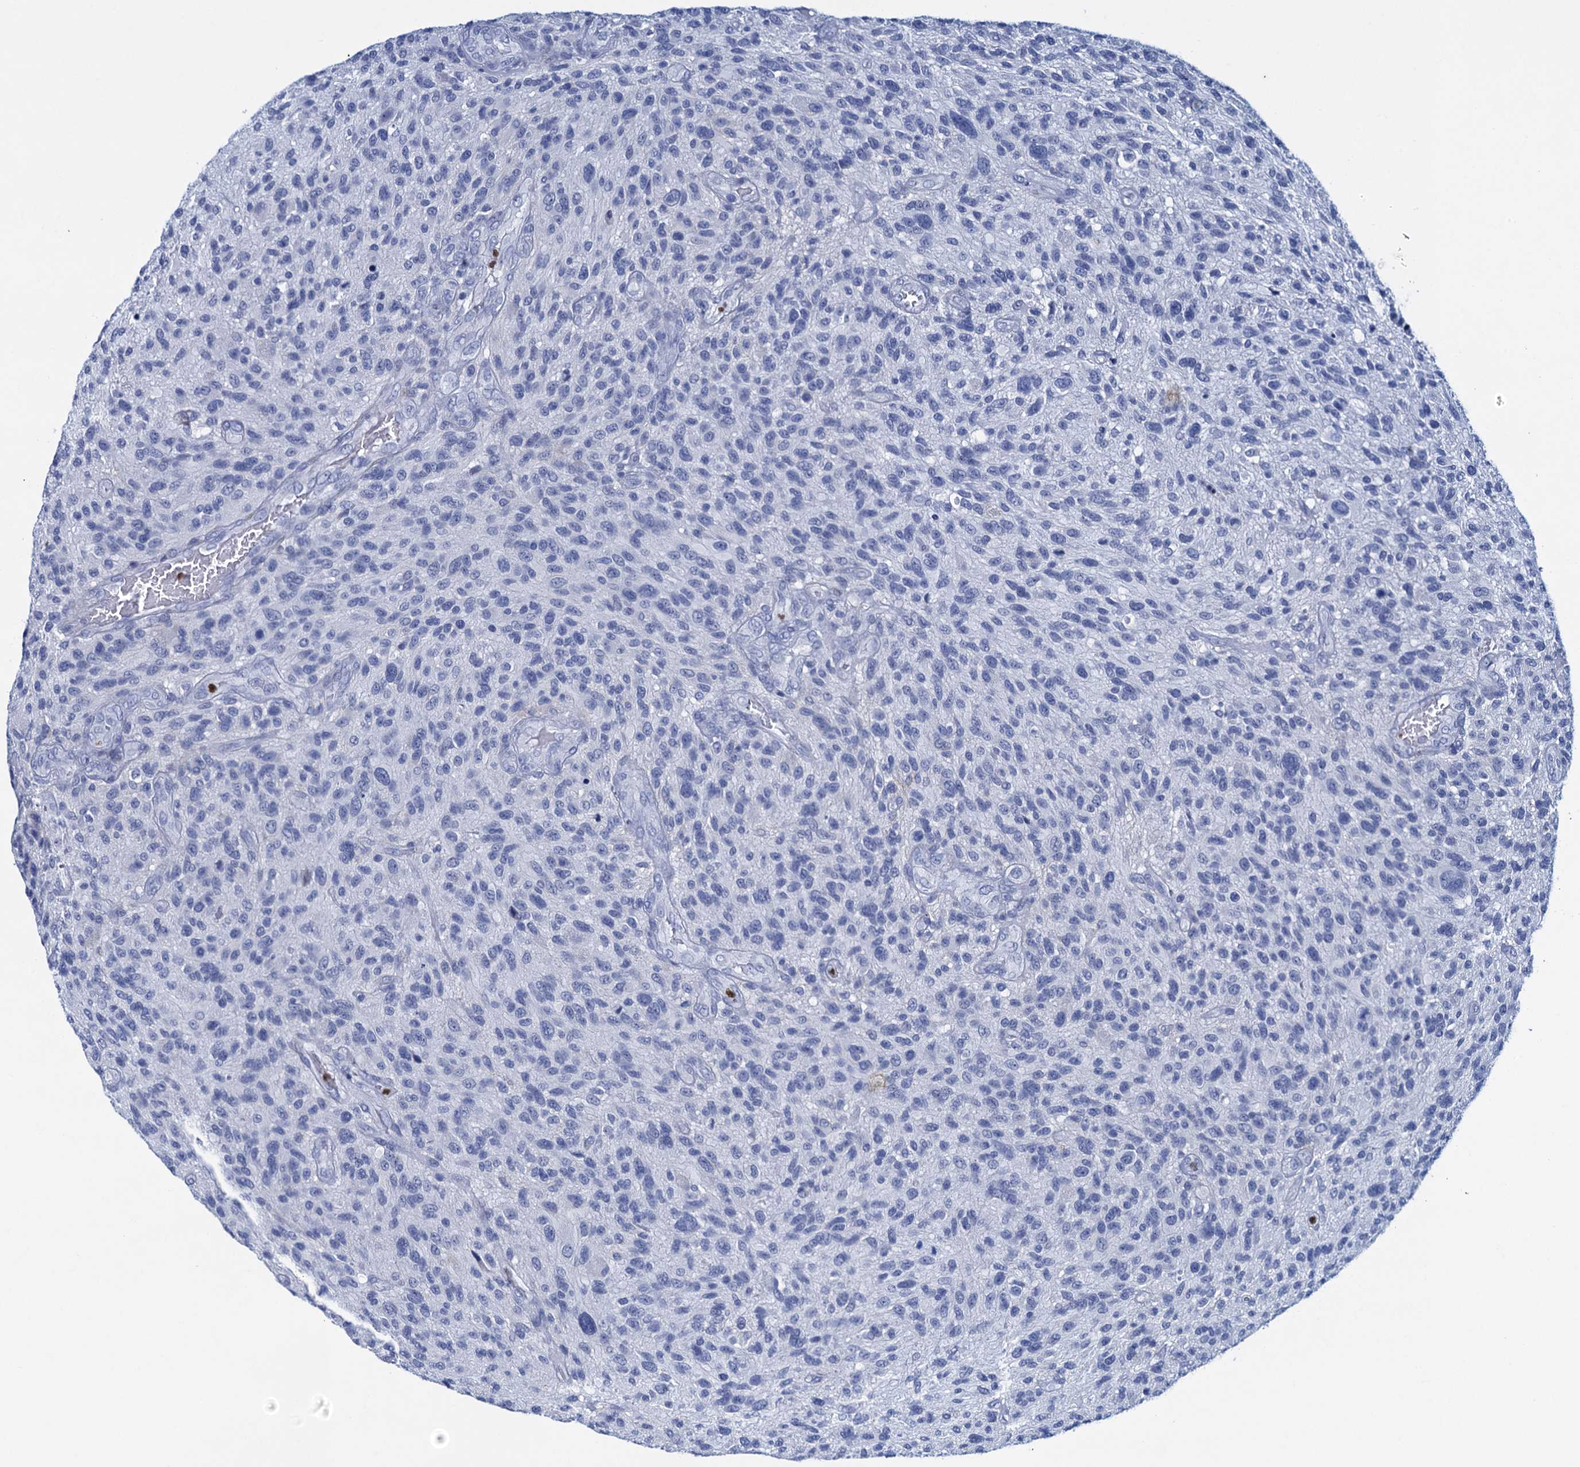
{"staining": {"intensity": "negative", "quantity": "none", "location": "none"}, "tissue": "glioma", "cell_type": "Tumor cells", "image_type": "cancer", "snomed": [{"axis": "morphology", "description": "Glioma, malignant, High grade"}, {"axis": "topography", "description": "Brain"}], "caption": "This is a micrograph of immunohistochemistry (IHC) staining of glioma, which shows no positivity in tumor cells.", "gene": "RHCG", "patient": {"sex": "male", "age": 47}}